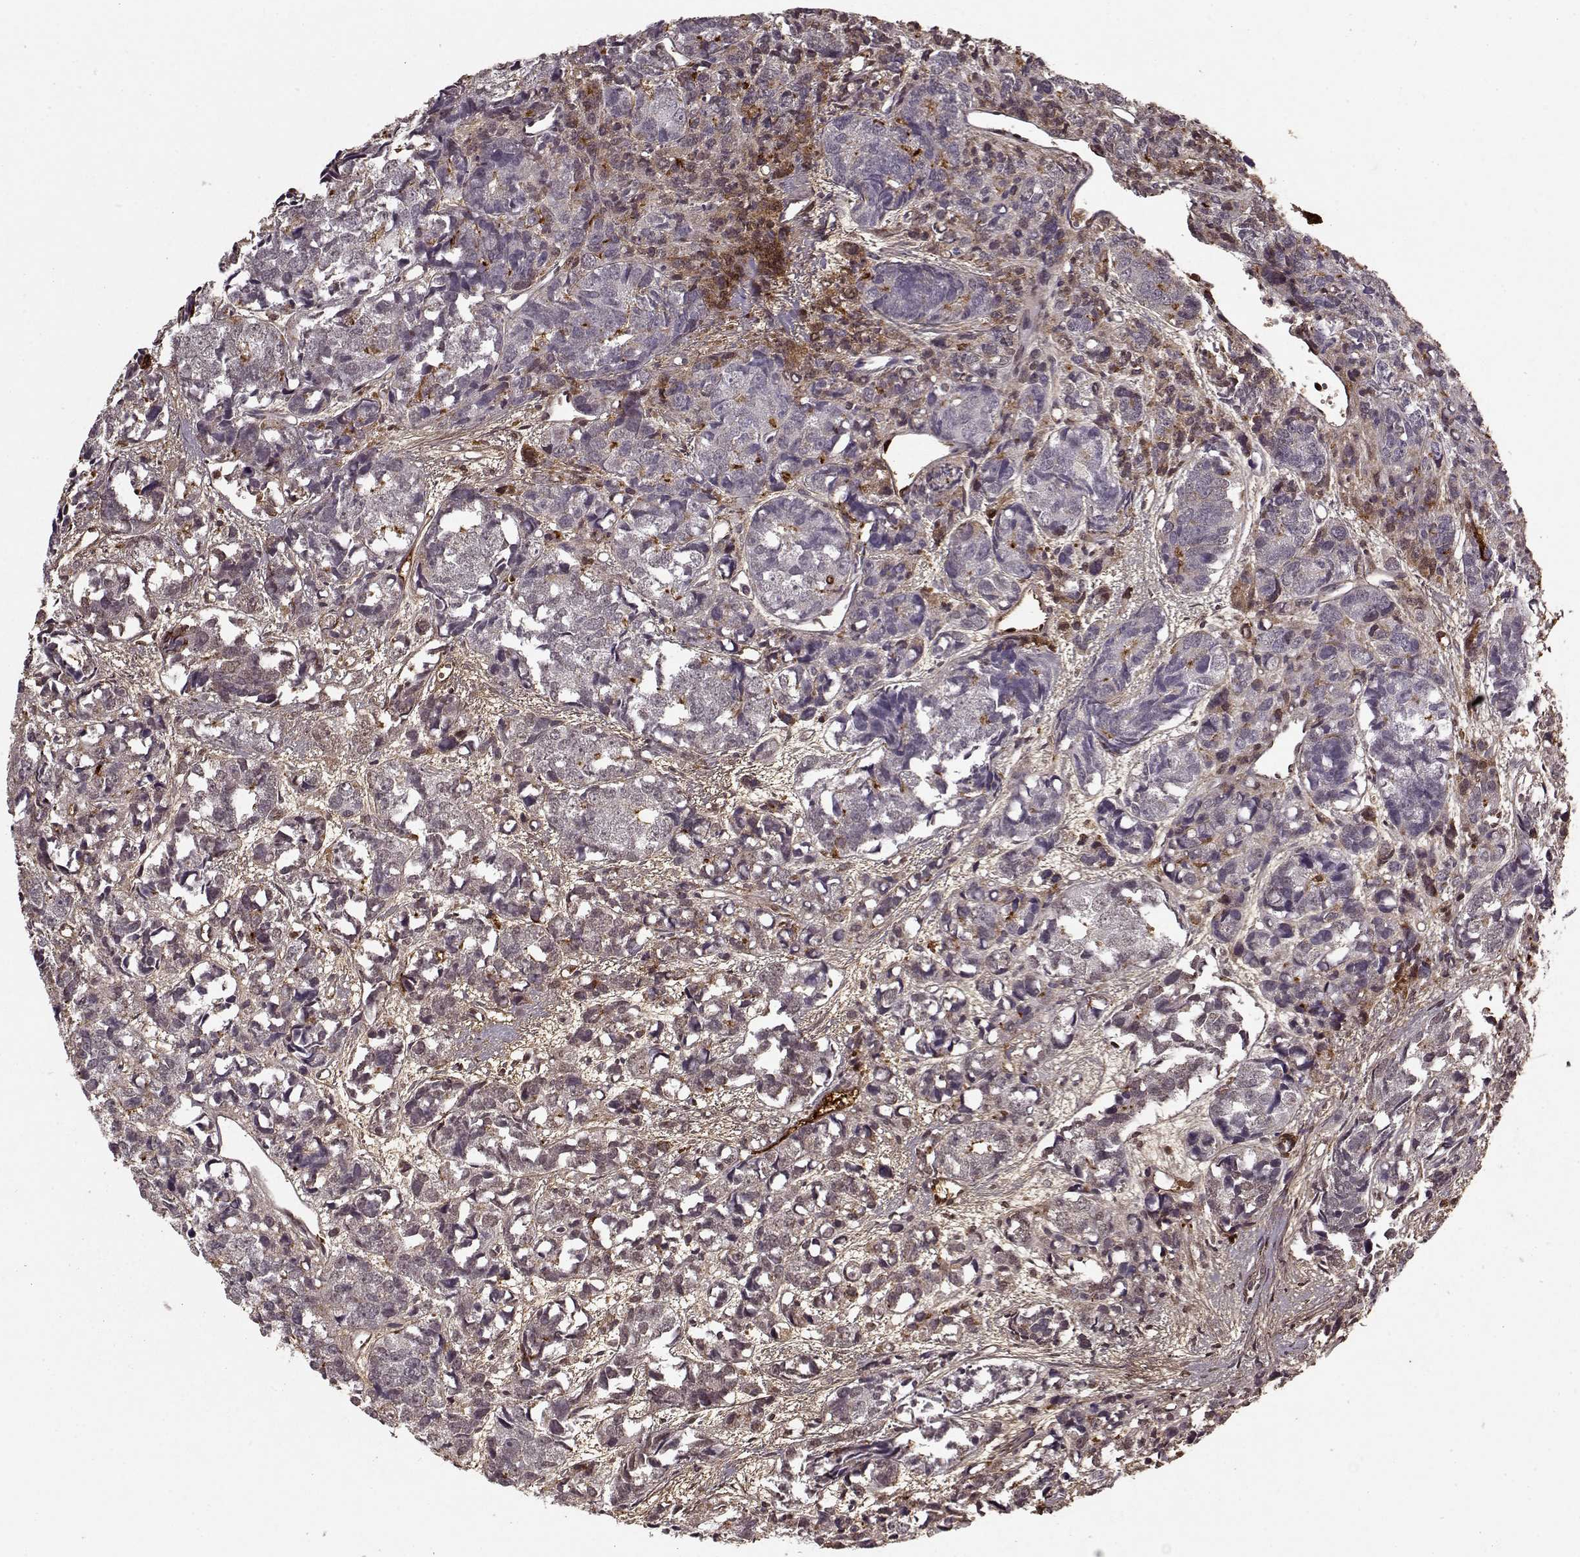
{"staining": {"intensity": "negative", "quantity": "none", "location": "none"}, "tissue": "prostate cancer", "cell_type": "Tumor cells", "image_type": "cancer", "snomed": [{"axis": "morphology", "description": "Adenocarcinoma, High grade"}, {"axis": "topography", "description": "Prostate"}], "caption": "A photomicrograph of prostate adenocarcinoma (high-grade) stained for a protein shows no brown staining in tumor cells.", "gene": "LUM", "patient": {"sex": "male", "age": 77}}